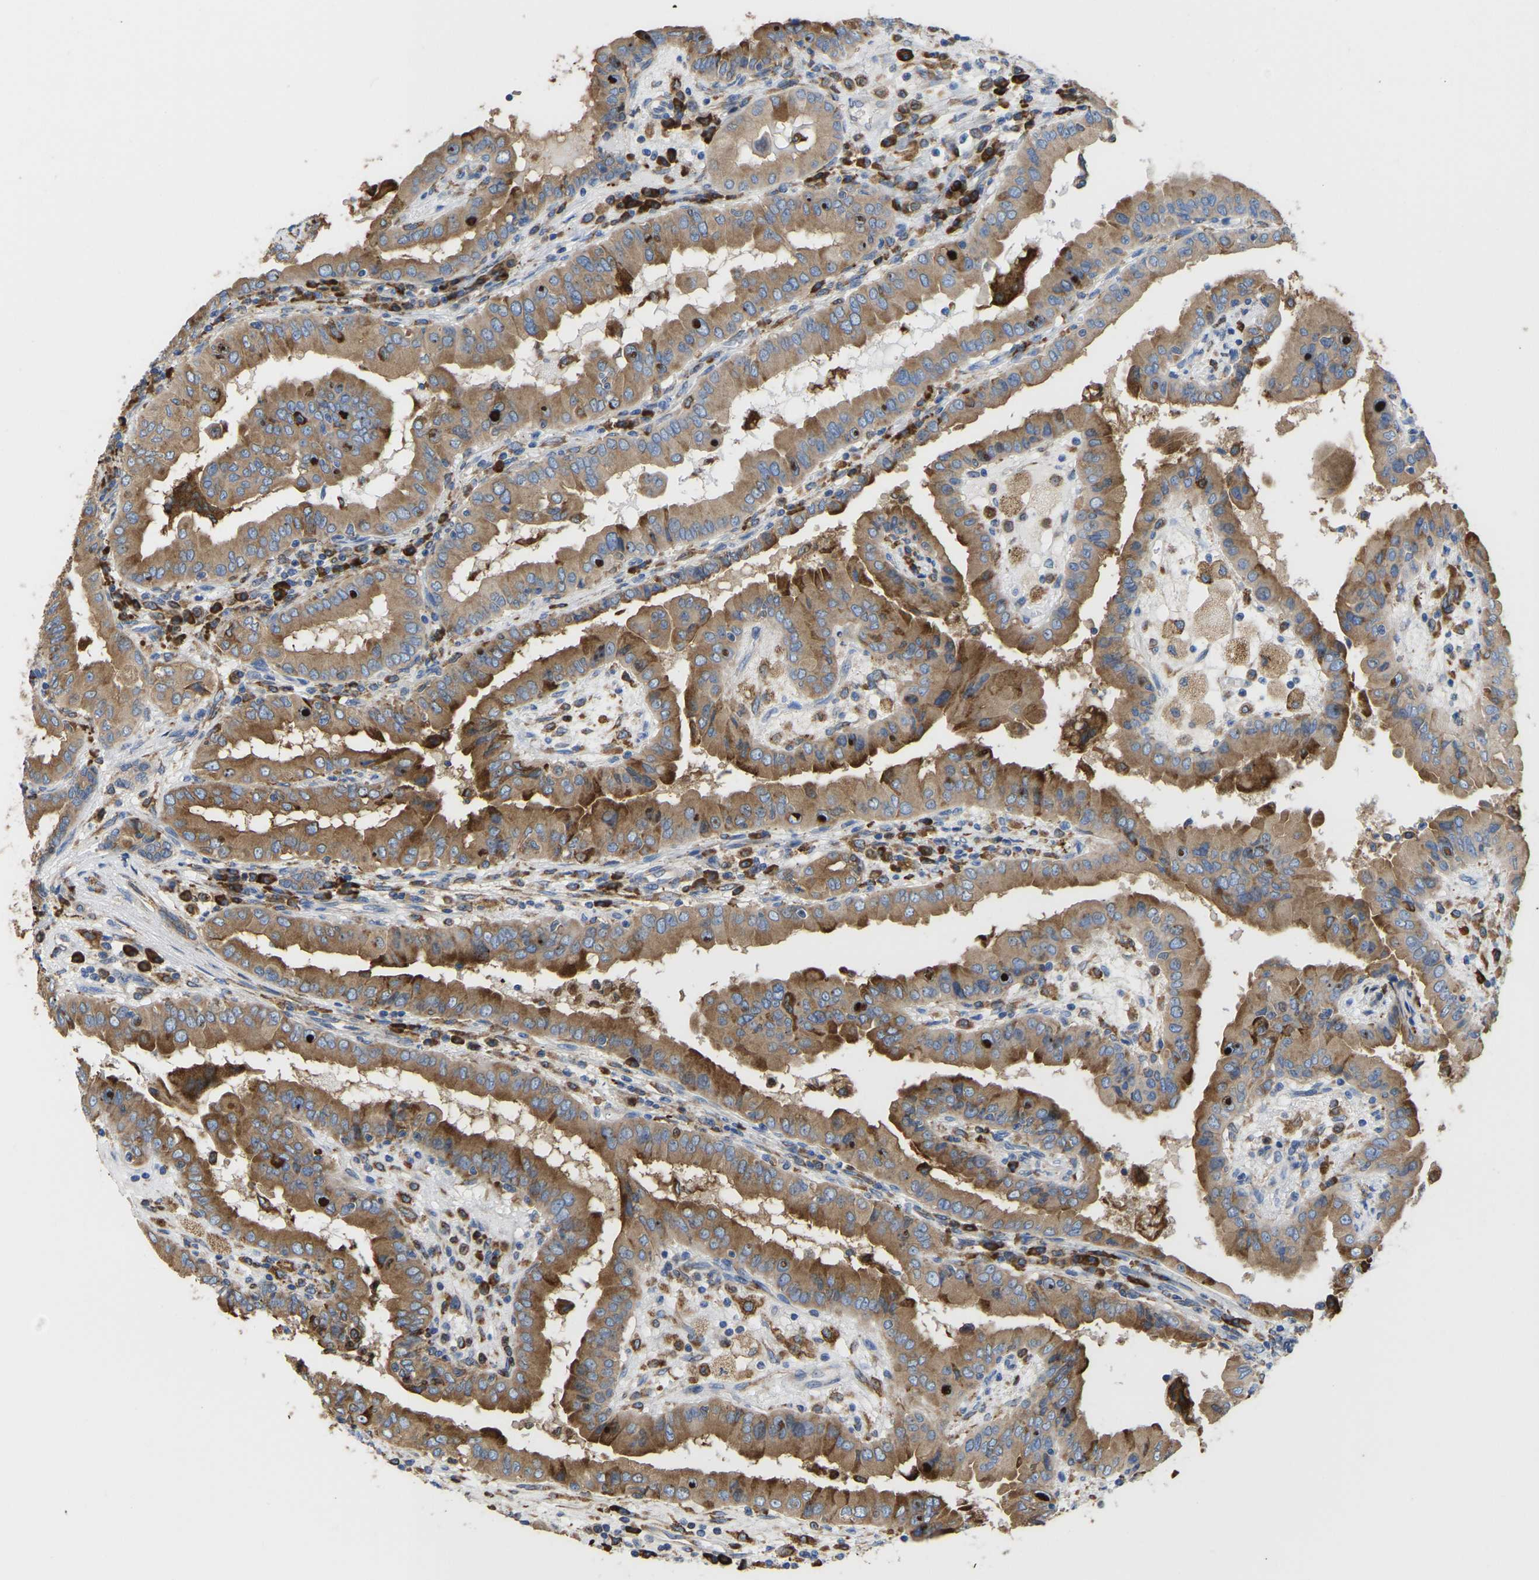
{"staining": {"intensity": "moderate", "quantity": ">75%", "location": "cytoplasmic/membranous"}, "tissue": "thyroid cancer", "cell_type": "Tumor cells", "image_type": "cancer", "snomed": [{"axis": "morphology", "description": "Papillary adenocarcinoma, NOS"}, {"axis": "topography", "description": "Thyroid gland"}], "caption": "Immunohistochemical staining of human thyroid cancer (papillary adenocarcinoma) exhibits medium levels of moderate cytoplasmic/membranous protein positivity in about >75% of tumor cells.", "gene": "P4HB", "patient": {"sex": "male", "age": 33}}